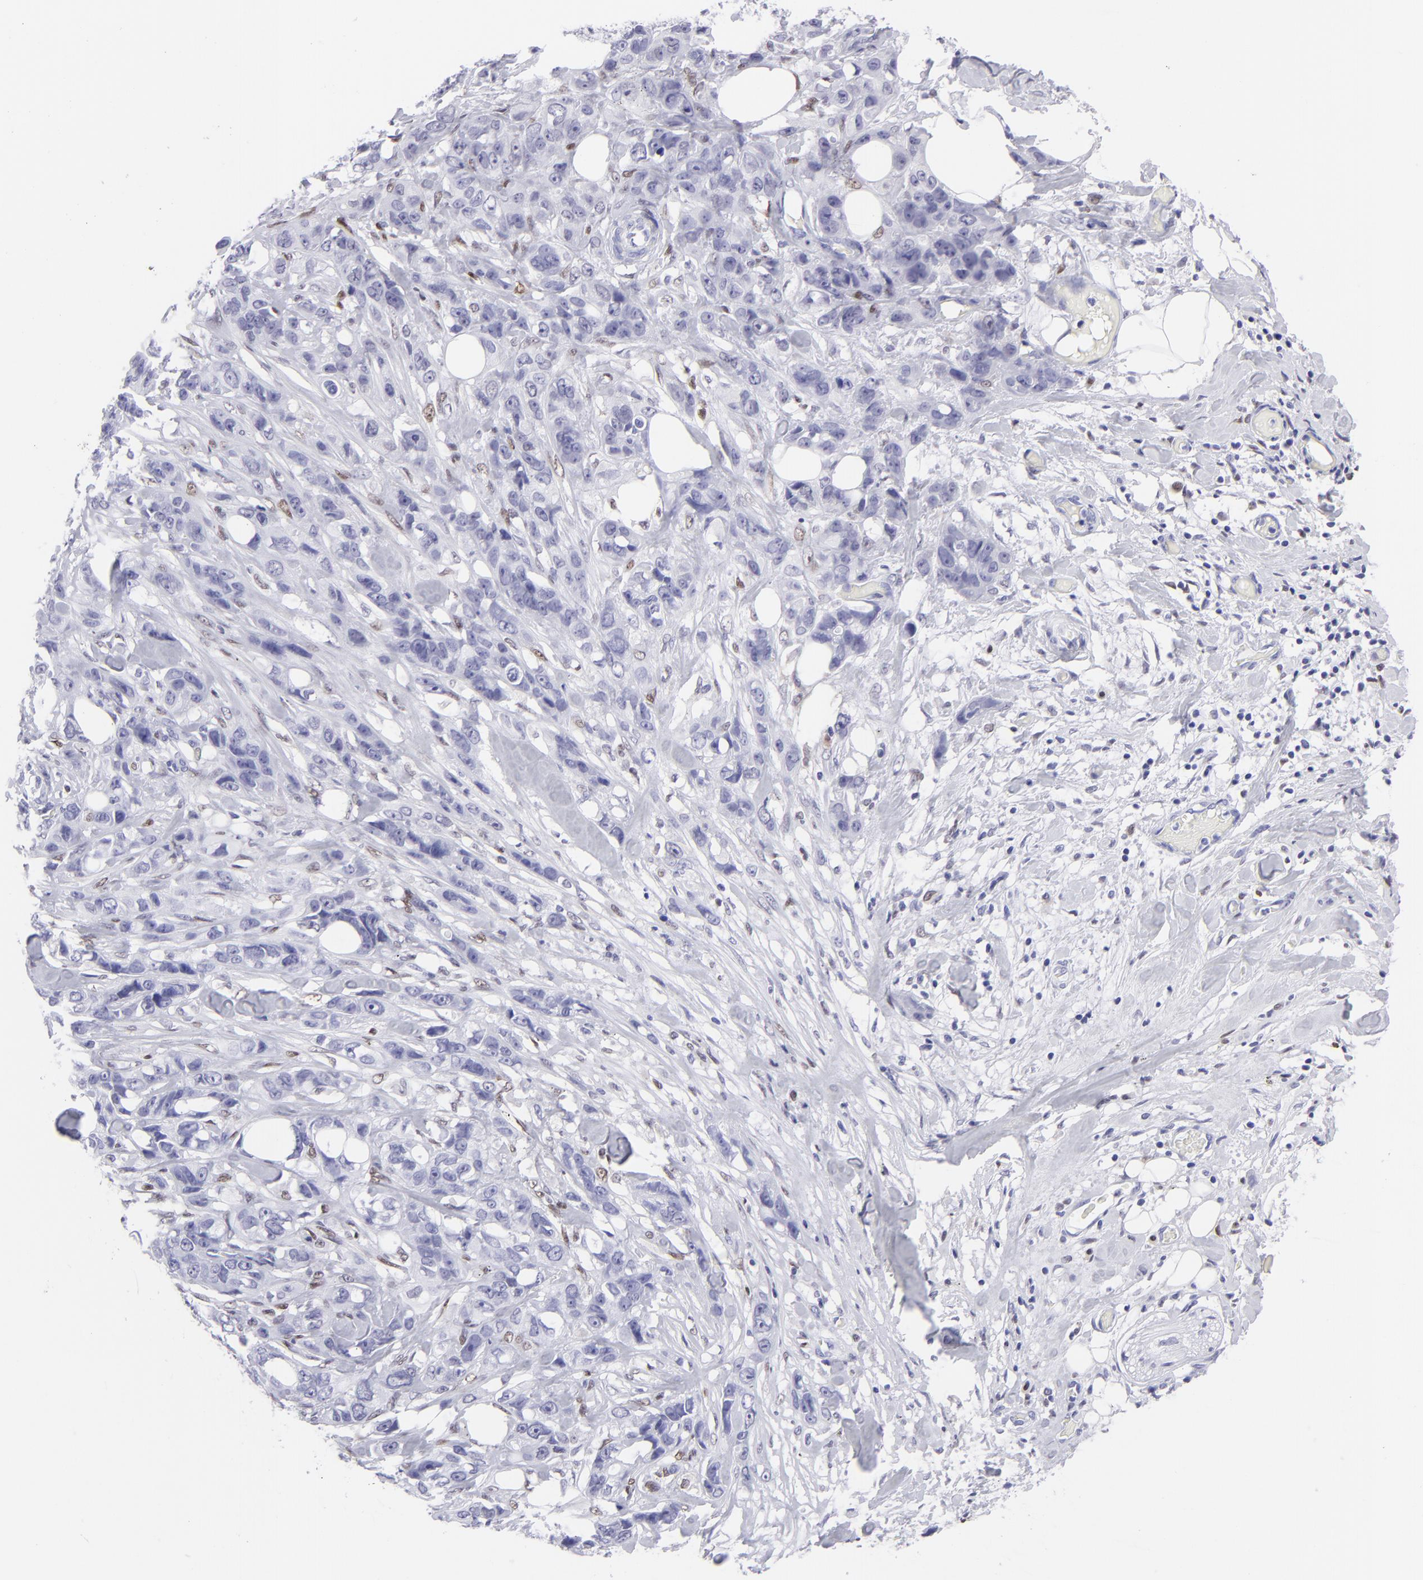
{"staining": {"intensity": "negative", "quantity": "none", "location": "none"}, "tissue": "stomach cancer", "cell_type": "Tumor cells", "image_type": "cancer", "snomed": [{"axis": "morphology", "description": "Adenocarcinoma, NOS"}, {"axis": "topography", "description": "Stomach, upper"}], "caption": "The photomicrograph reveals no significant positivity in tumor cells of stomach cancer.", "gene": "MITF", "patient": {"sex": "male", "age": 47}}